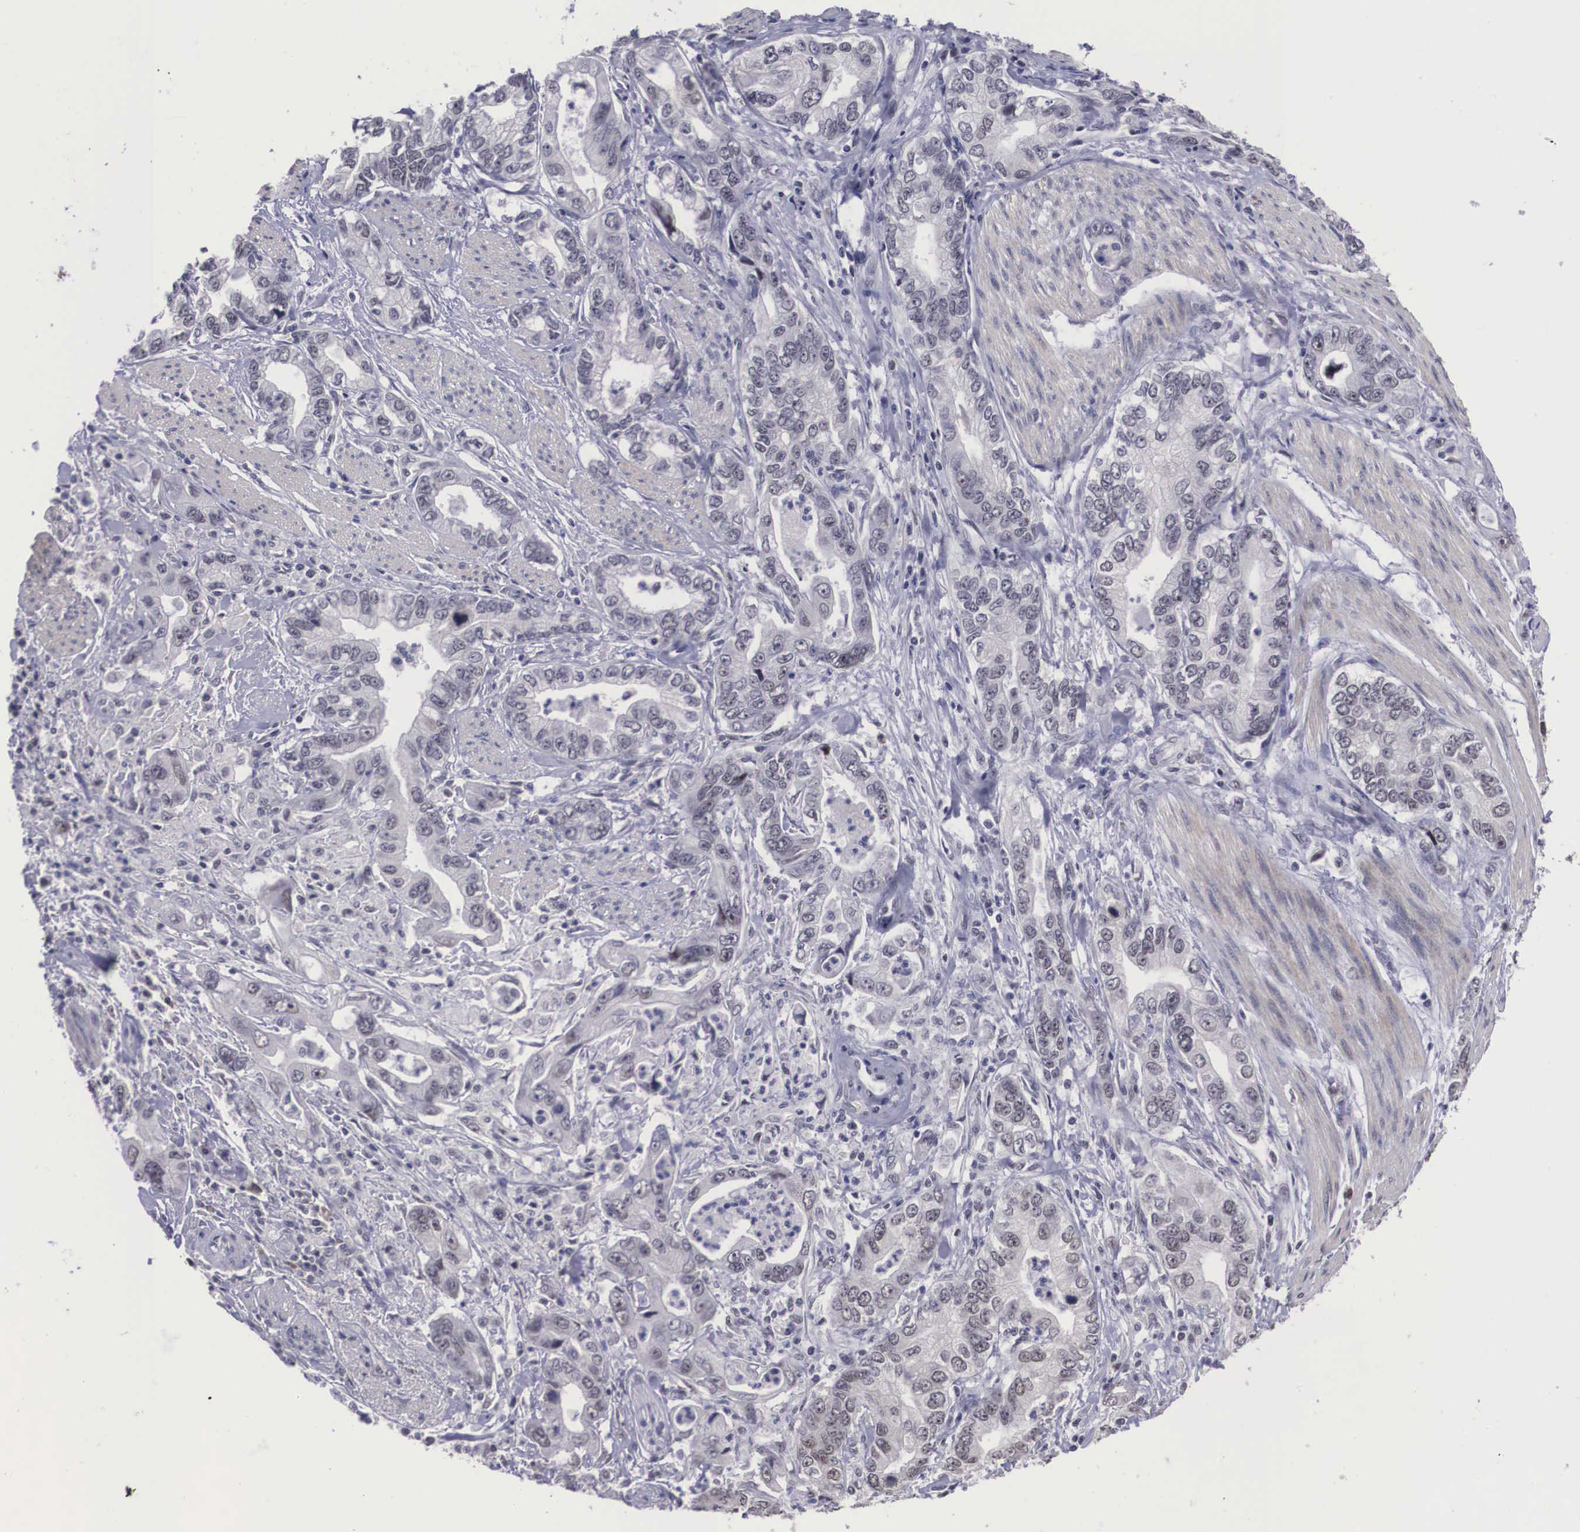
{"staining": {"intensity": "negative", "quantity": "none", "location": "none"}, "tissue": "stomach cancer", "cell_type": "Tumor cells", "image_type": "cancer", "snomed": [{"axis": "morphology", "description": "Adenocarcinoma, NOS"}, {"axis": "topography", "description": "Pancreas"}, {"axis": "topography", "description": "Stomach, upper"}], "caption": "A high-resolution image shows immunohistochemistry (IHC) staining of stomach adenocarcinoma, which displays no significant staining in tumor cells.", "gene": "ZNF275", "patient": {"sex": "male", "age": 77}}